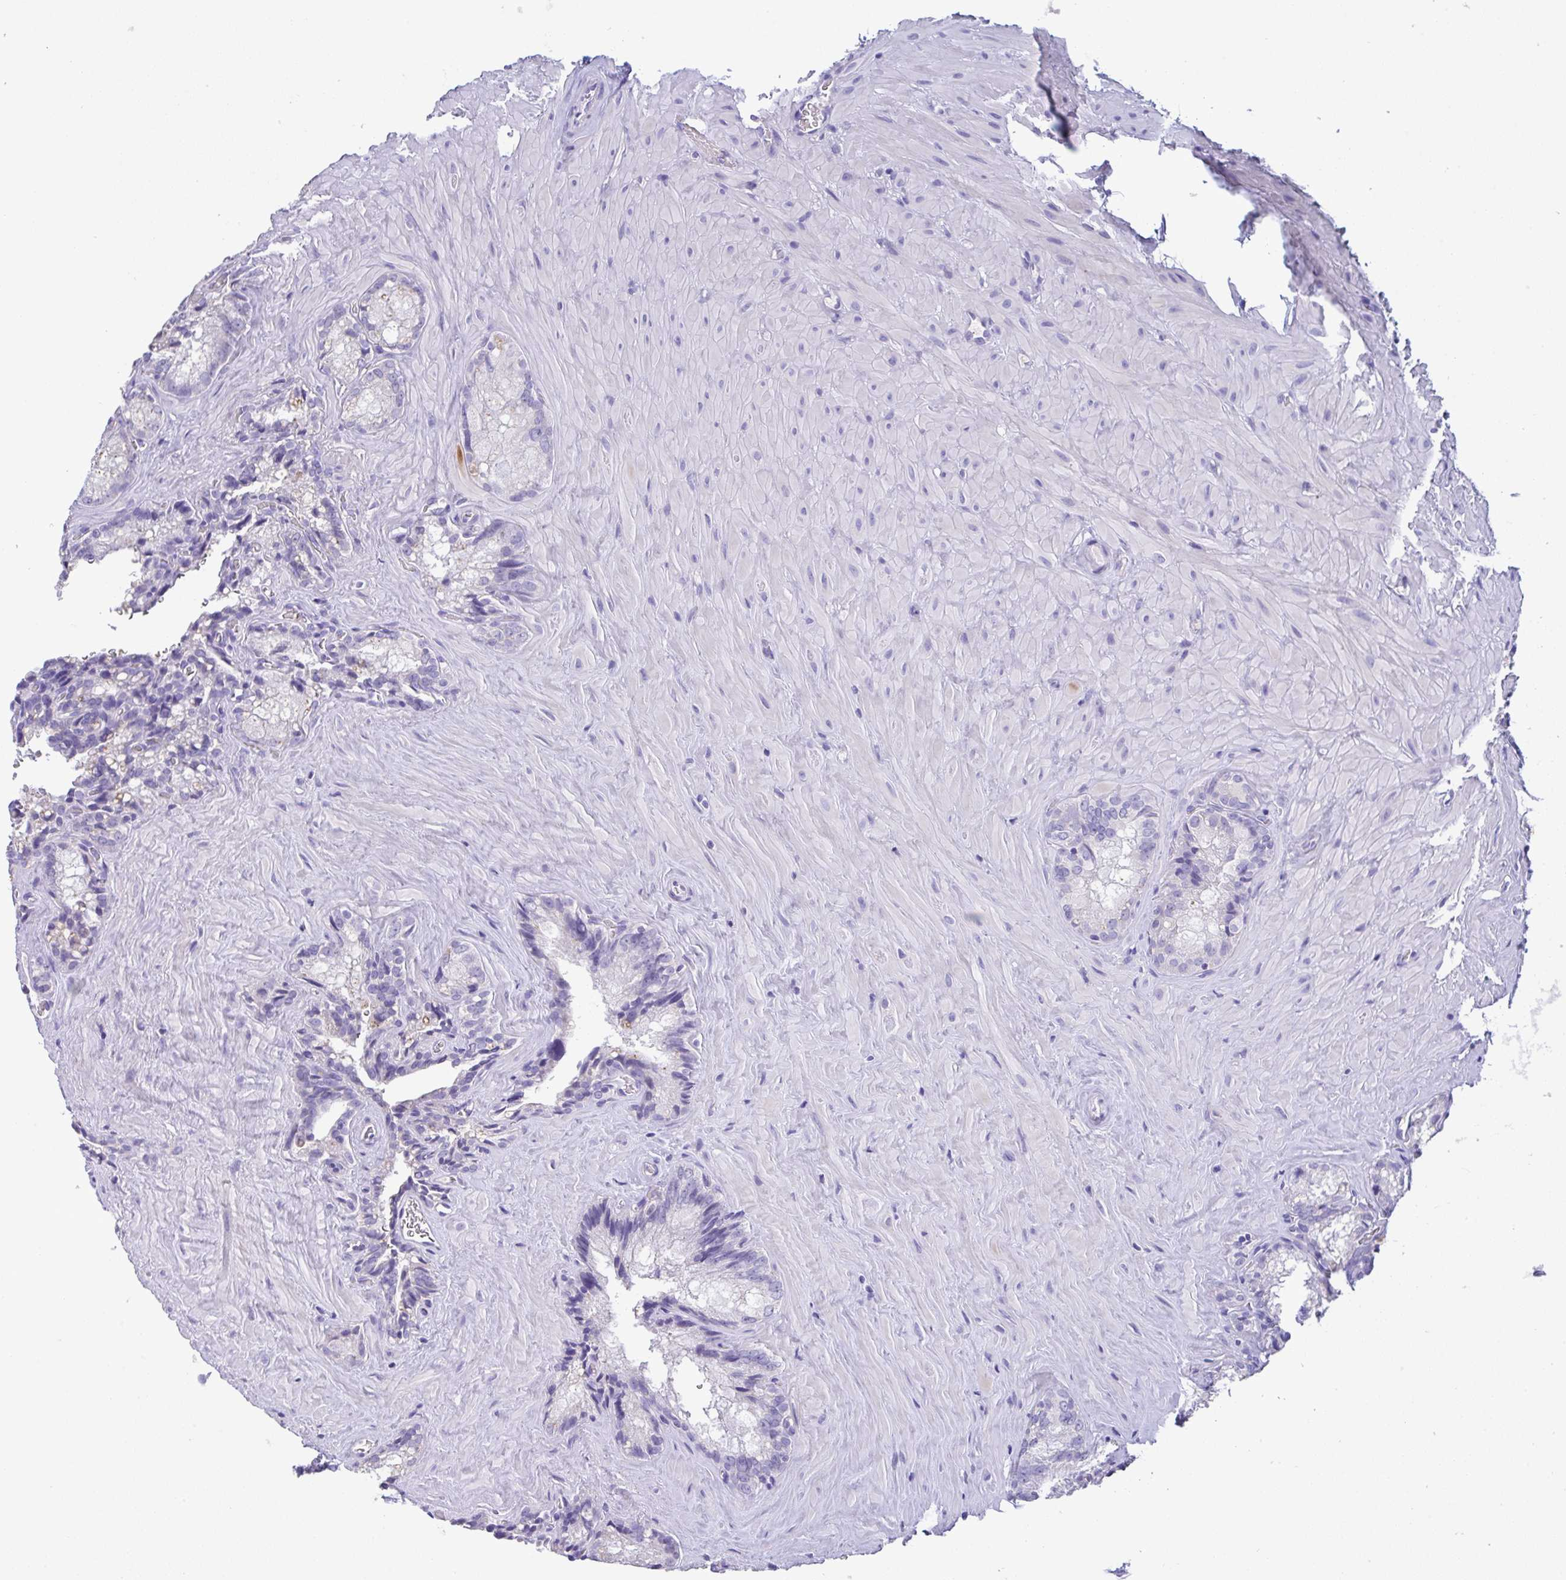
{"staining": {"intensity": "negative", "quantity": "none", "location": "none"}, "tissue": "seminal vesicle", "cell_type": "Glandular cells", "image_type": "normal", "snomed": [{"axis": "morphology", "description": "Normal tissue, NOS"}, {"axis": "topography", "description": "Seminal veicle"}], "caption": "IHC photomicrograph of benign seminal vesicle stained for a protein (brown), which displays no staining in glandular cells. (Brightfield microscopy of DAB (3,3'-diaminobenzidine) IHC at high magnification).", "gene": "CA10", "patient": {"sex": "male", "age": 47}}